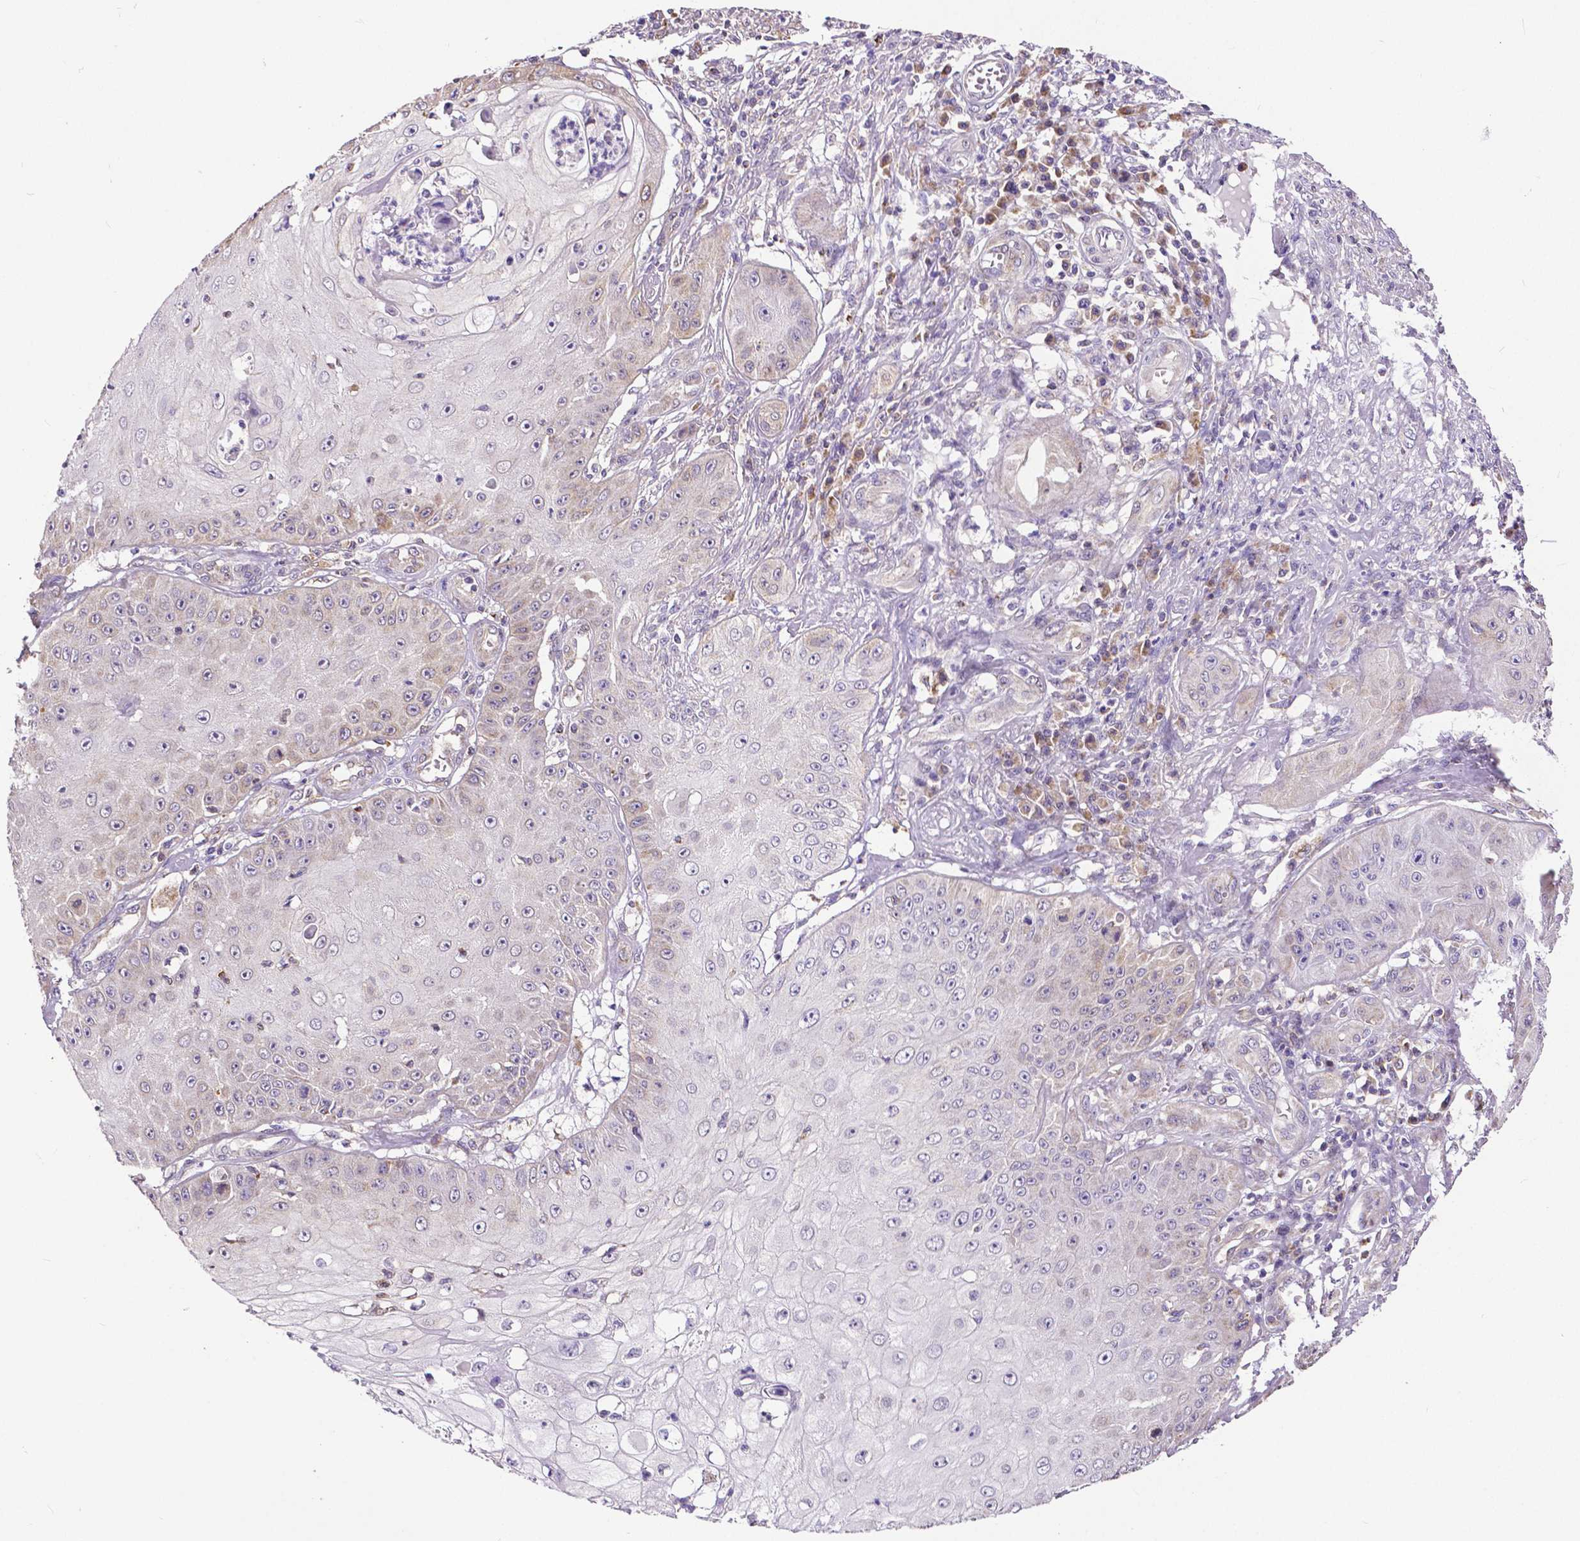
{"staining": {"intensity": "negative", "quantity": "none", "location": "none"}, "tissue": "skin cancer", "cell_type": "Tumor cells", "image_type": "cancer", "snomed": [{"axis": "morphology", "description": "Squamous cell carcinoma, NOS"}, {"axis": "topography", "description": "Skin"}], "caption": "High power microscopy histopathology image of an IHC histopathology image of skin squamous cell carcinoma, revealing no significant staining in tumor cells. The staining is performed using DAB (3,3'-diaminobenzidine) brown chromogen with nuclei counter-stained in using hematoxylin.", "gene": "MCL1", "patient": {"sex": "male", "age": 70}}